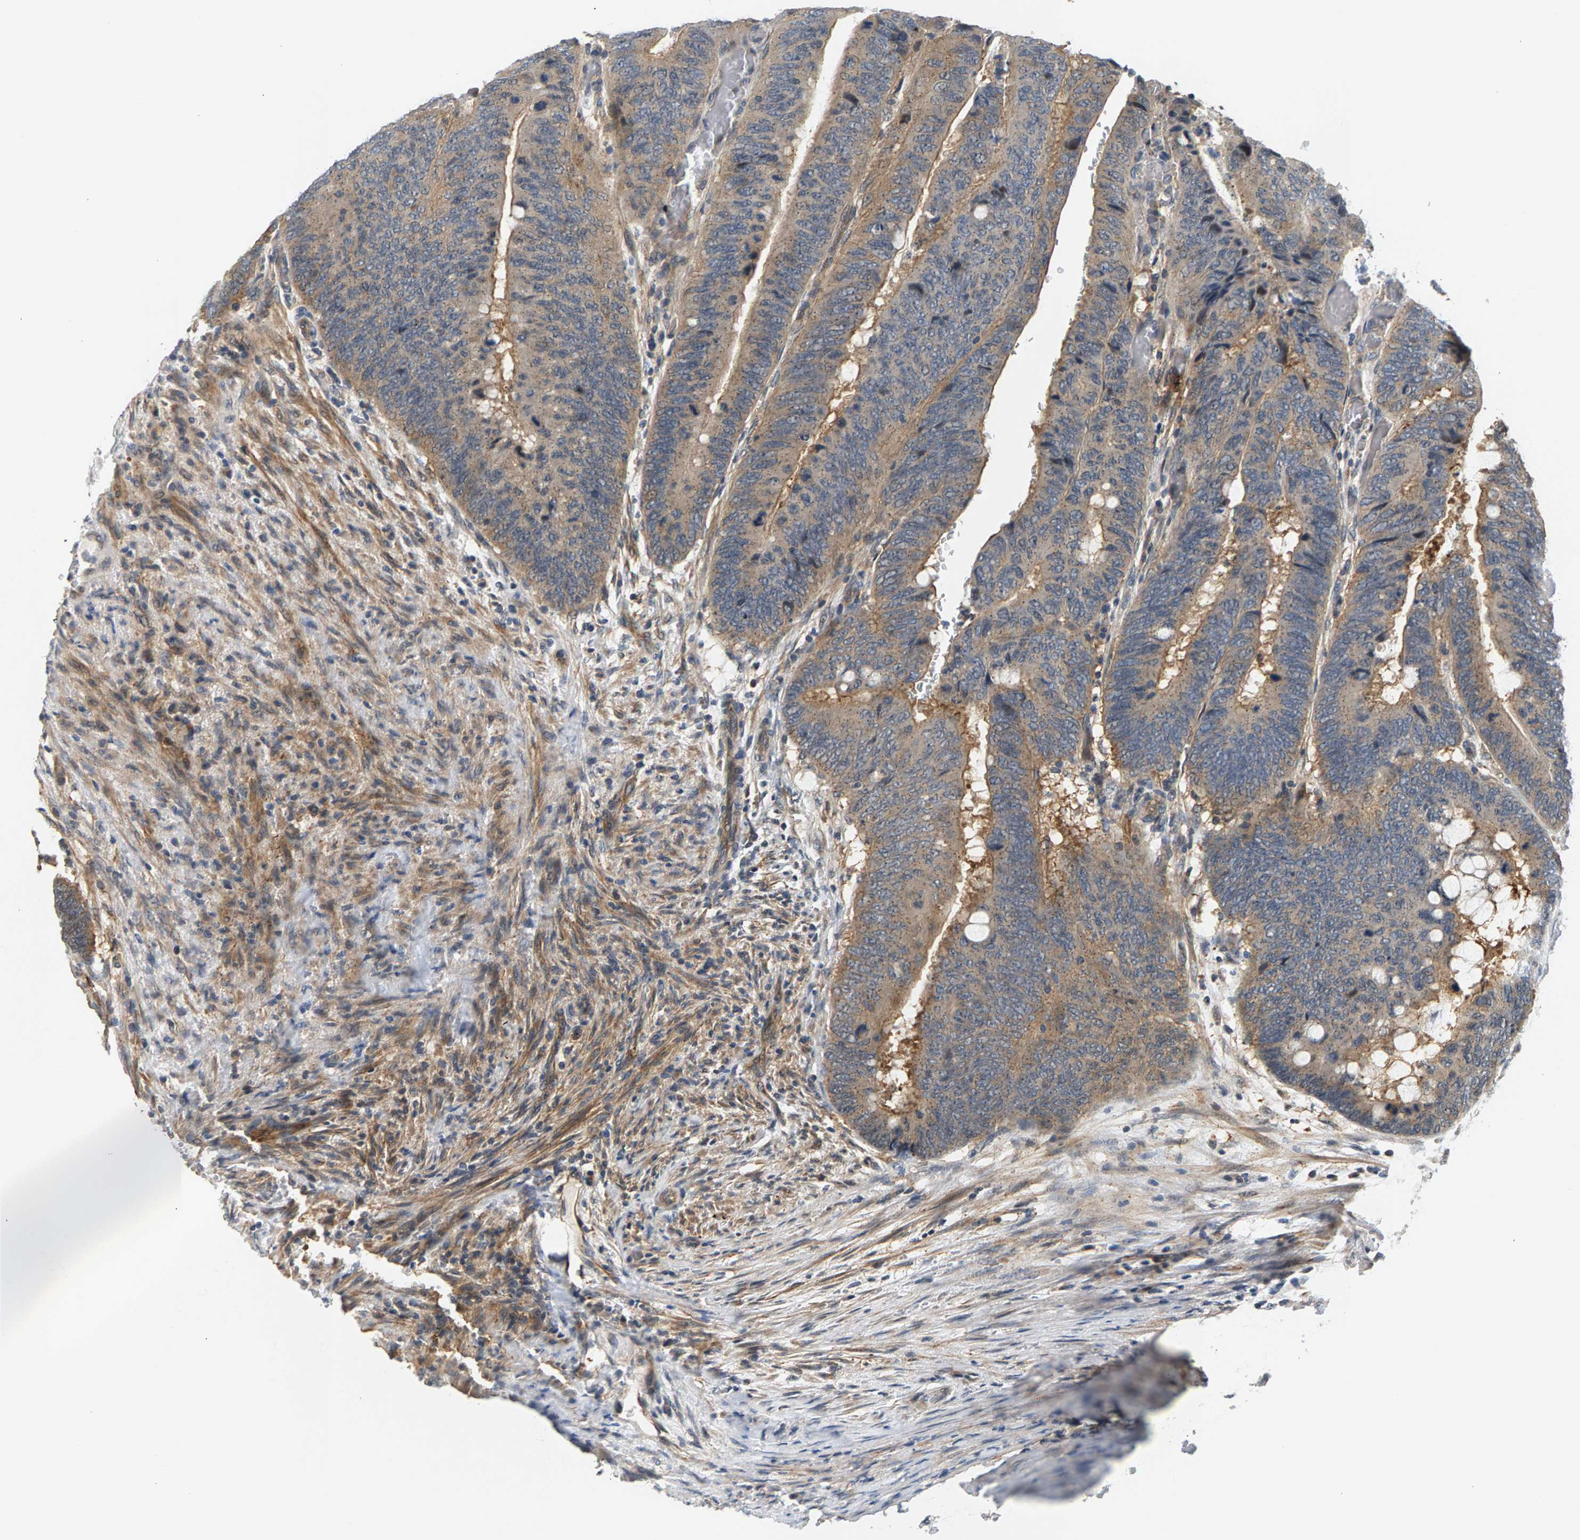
{"staining": {"intensity": "weak", "quantity": "25%-75%", "location": "cytoplasmic/membranous"}, "tissue": "colorectal cancer", "cell_type": "Tumor cells", "image_type": "cancer", "snomed": [{"axis": "morphology", "description": "Normal tissue, NOS"}, {"axis": "morphology", "description": "Adenocarcinoma, NOS"}, {"axis": "topography", "description": "Rectum"}, {"axis": "topography", "description": "Peripheral nerve tissue"}], "caption": "Immunohistochemical staining of adenocarcinoma (colorectal) reveals low levels of weak cytoplasmic/membranous positivity in about 25%-75% of tumor cells. (DAB = brown stain, brightfield microscopy at high magnification).", "gene": "MAP2K5", "patient": {"sex": "male", "age": 92}}